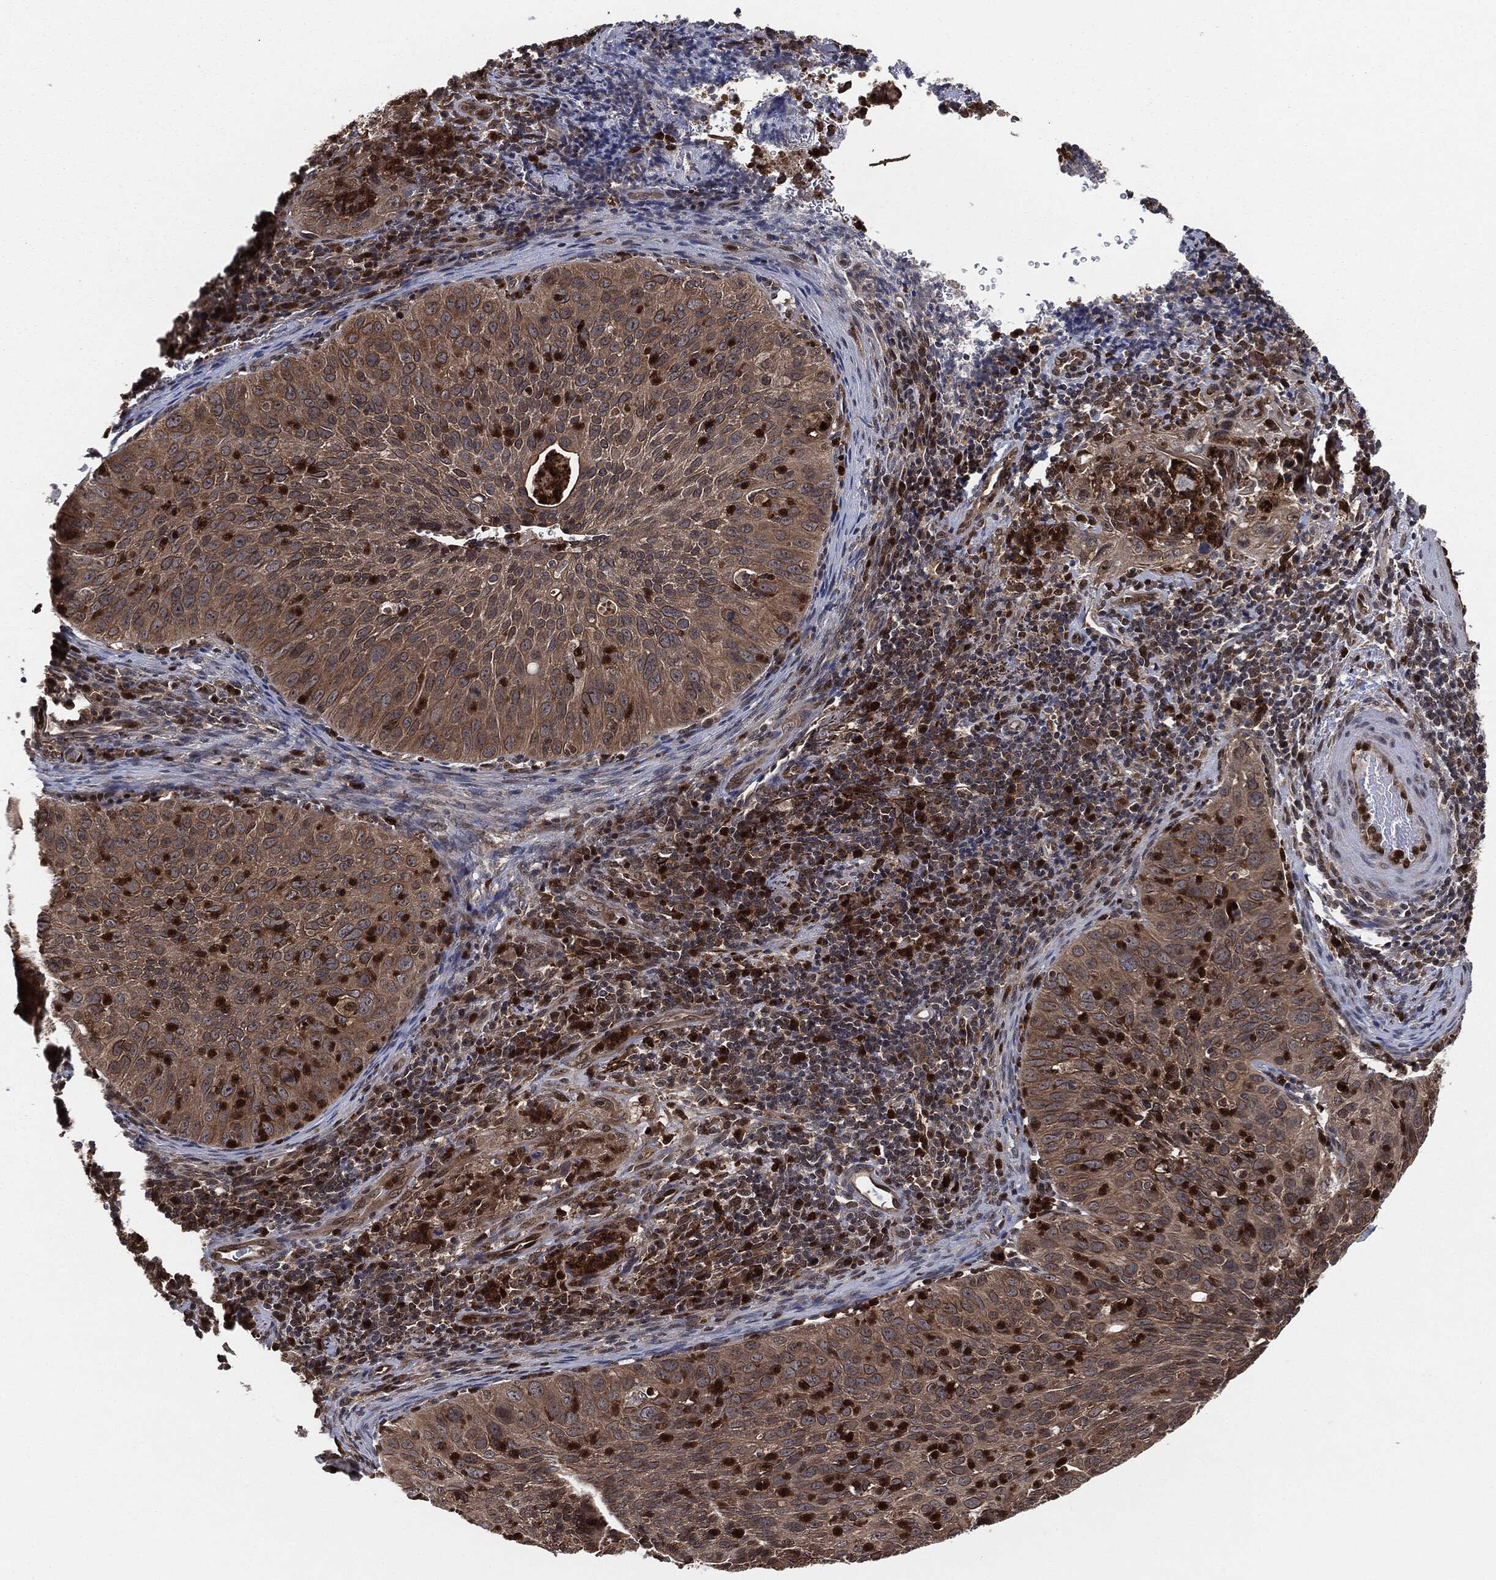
{"staining": {"intensity": "weak", "quantity": ">75%", "location": "cytoplasmic/membranous"}, "tissue": "cervical cancer", "cell_type": "Tumor cells", "image_type": "cancer", "snomed": [{"axis": "morphology", "description": "Squamous cell carcinoma, NOS"}, {"axis": "topography", "description": "Cervix"}], "caption": "Cervical cancer stained for a protein displays weak cytoplasmic/membranous positivity in tumor cells.", "gene": "CAPRIN2", "patient": {"sex": "female", "age": 26}}